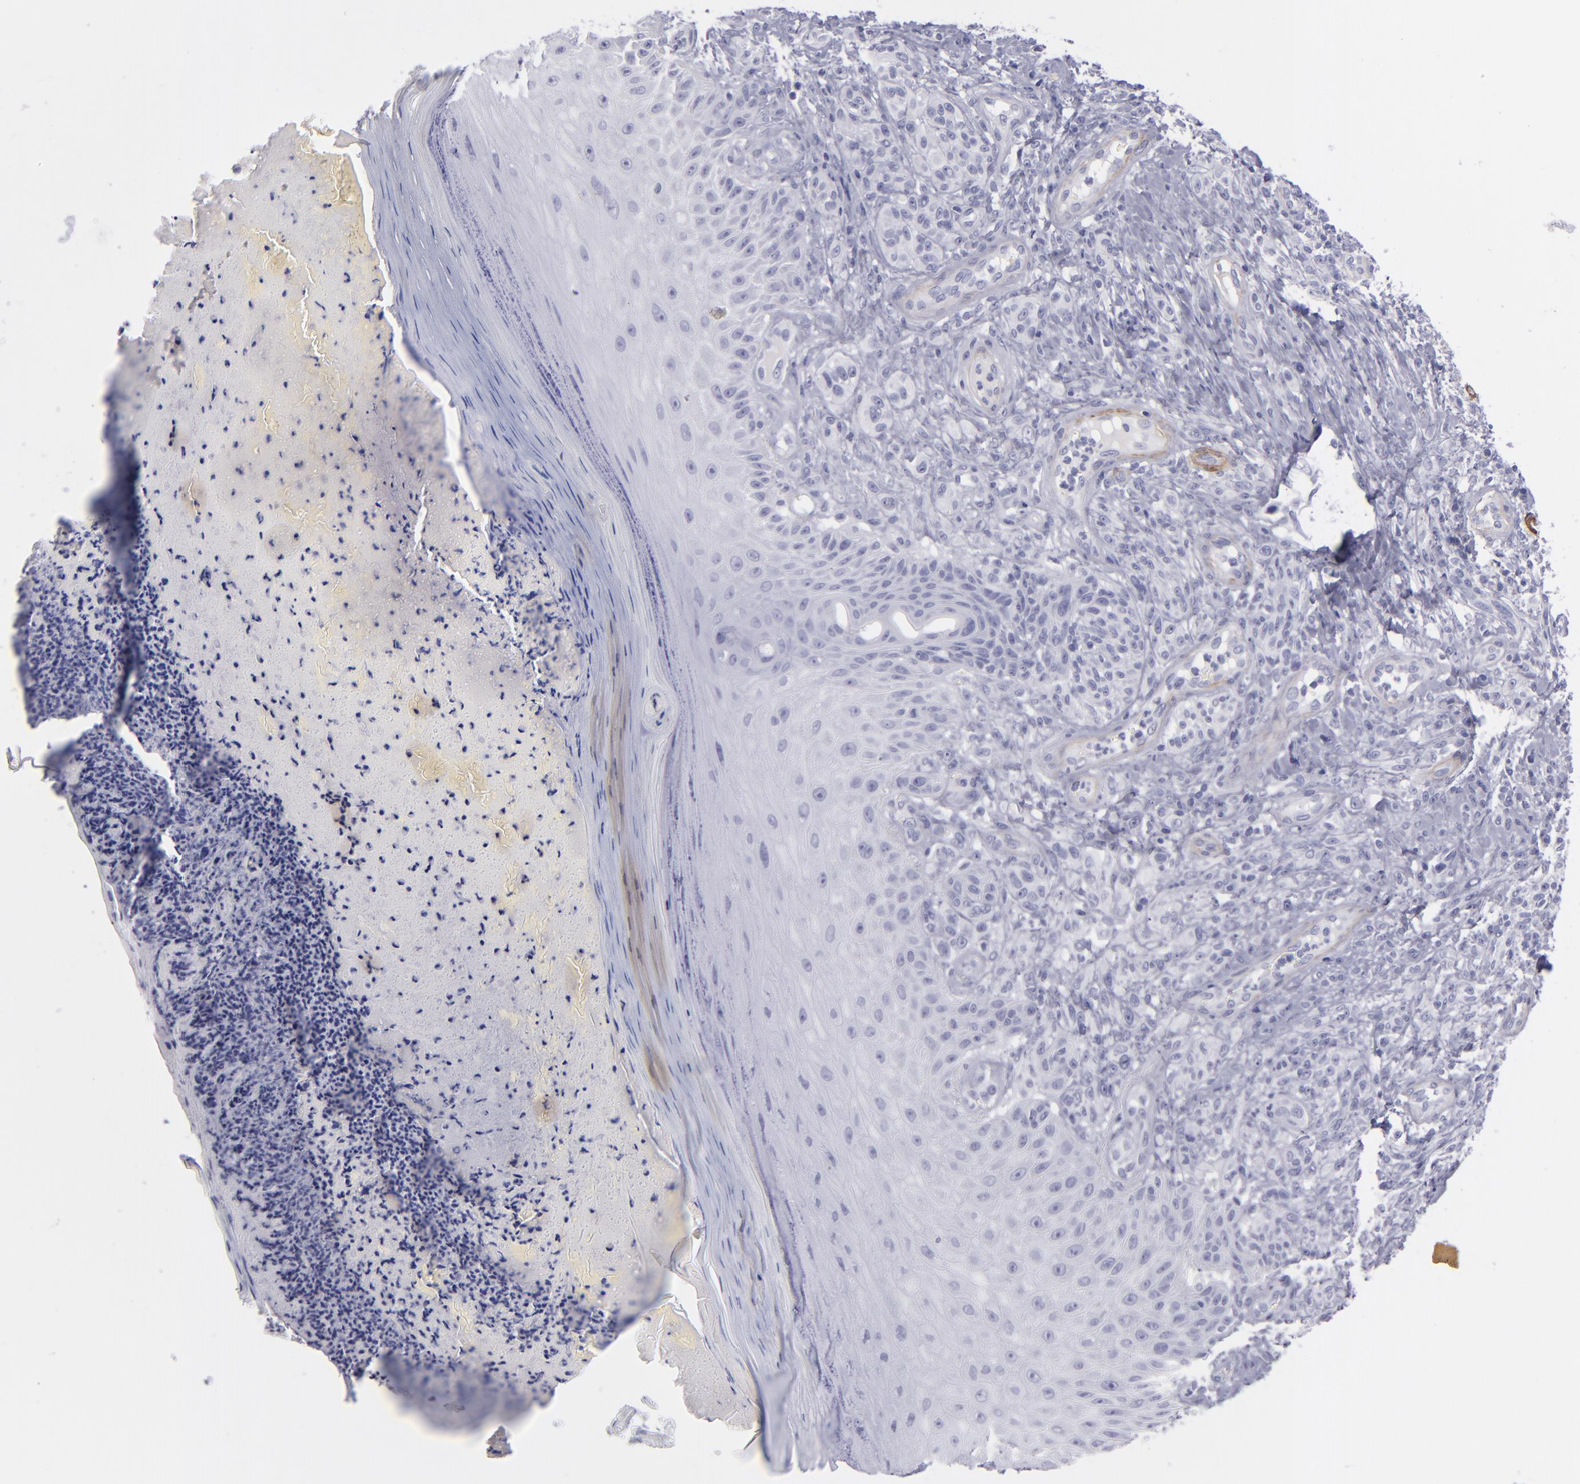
{"staining": {"intensity": "negative", "quantity": "none", "location": "none"}, "tissue": "melanoma", "cell_type": "Tumor cells", "image_type": "cancer", "snomed": [{"axis": "morphology", "description": "Malignant melanoma, NOS"}, {"axis": "topography", "description": "Skin"}], "caption": "IHC histopathology image of human malignant melanoma stained for a protein (brown), which exhibits no expression in tumor cells. (DAB (3,3'-diaminobenzidine) immunohistochemistry (IHC) visualized using brightfield microscopy, high magnification).", "gene": "MYH11", "patient": {"sex": "male", "age": 57}}